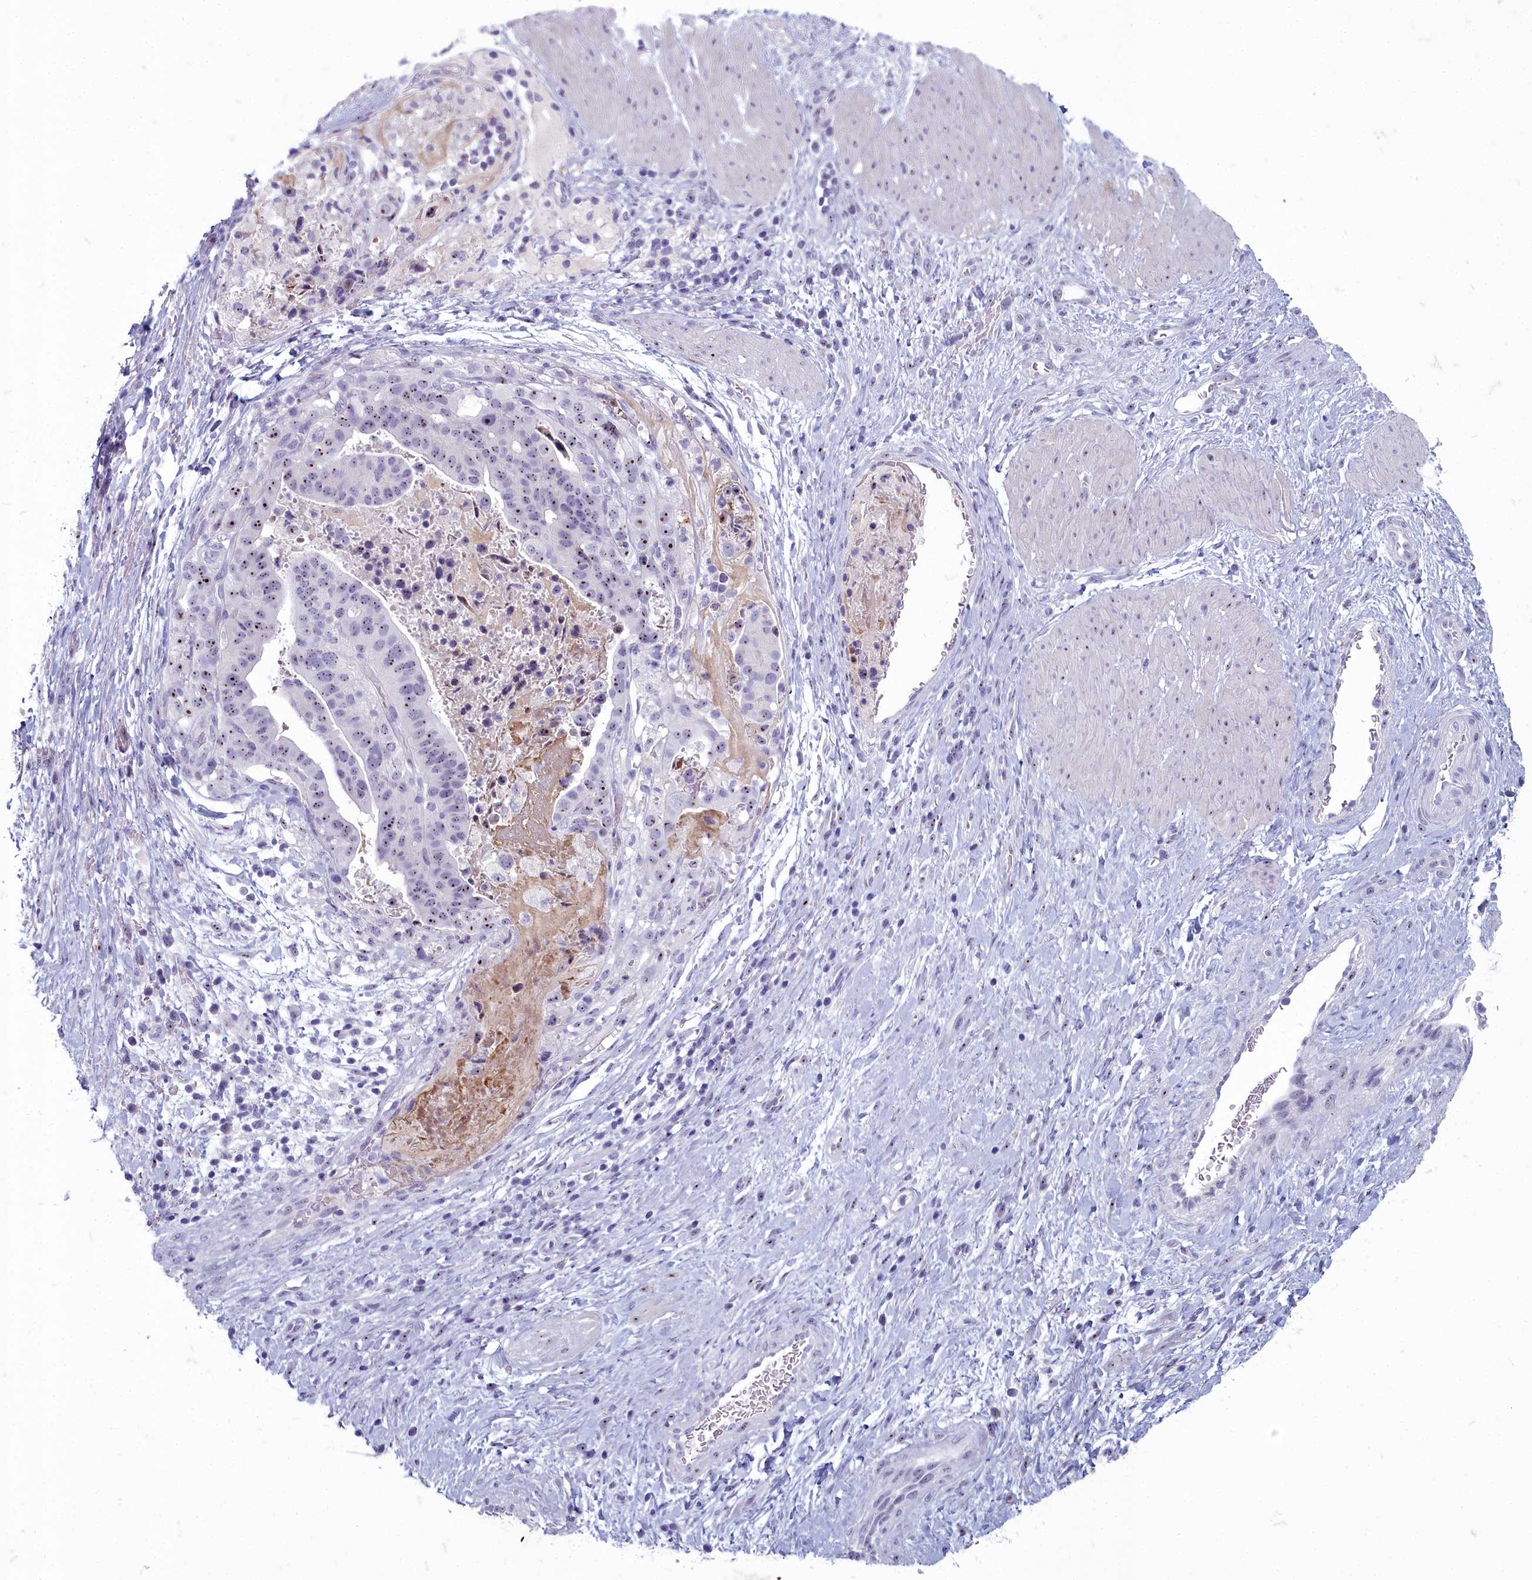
{"staining": {"intensity": "moderate", "quantity": "25%-75%", "location": "nuclear"}, "tissue": "stomach cancer", "cell_type": "Tumor cells", "image_type": "cancer", "snomed": [{"axis": "morphology", "description": "Adenocarcinoma, NOS"}, {"axis": "topography", "description": "Stomach"}], "caption": "DAB immunohistochemical staining of adenocarcinoma (stomach) shows moderate nuclear protein expression in approximately 25%-75% of tumor cells.", "gene": "INSYN2A", "patient": {"sex": "male", "age": 48}}